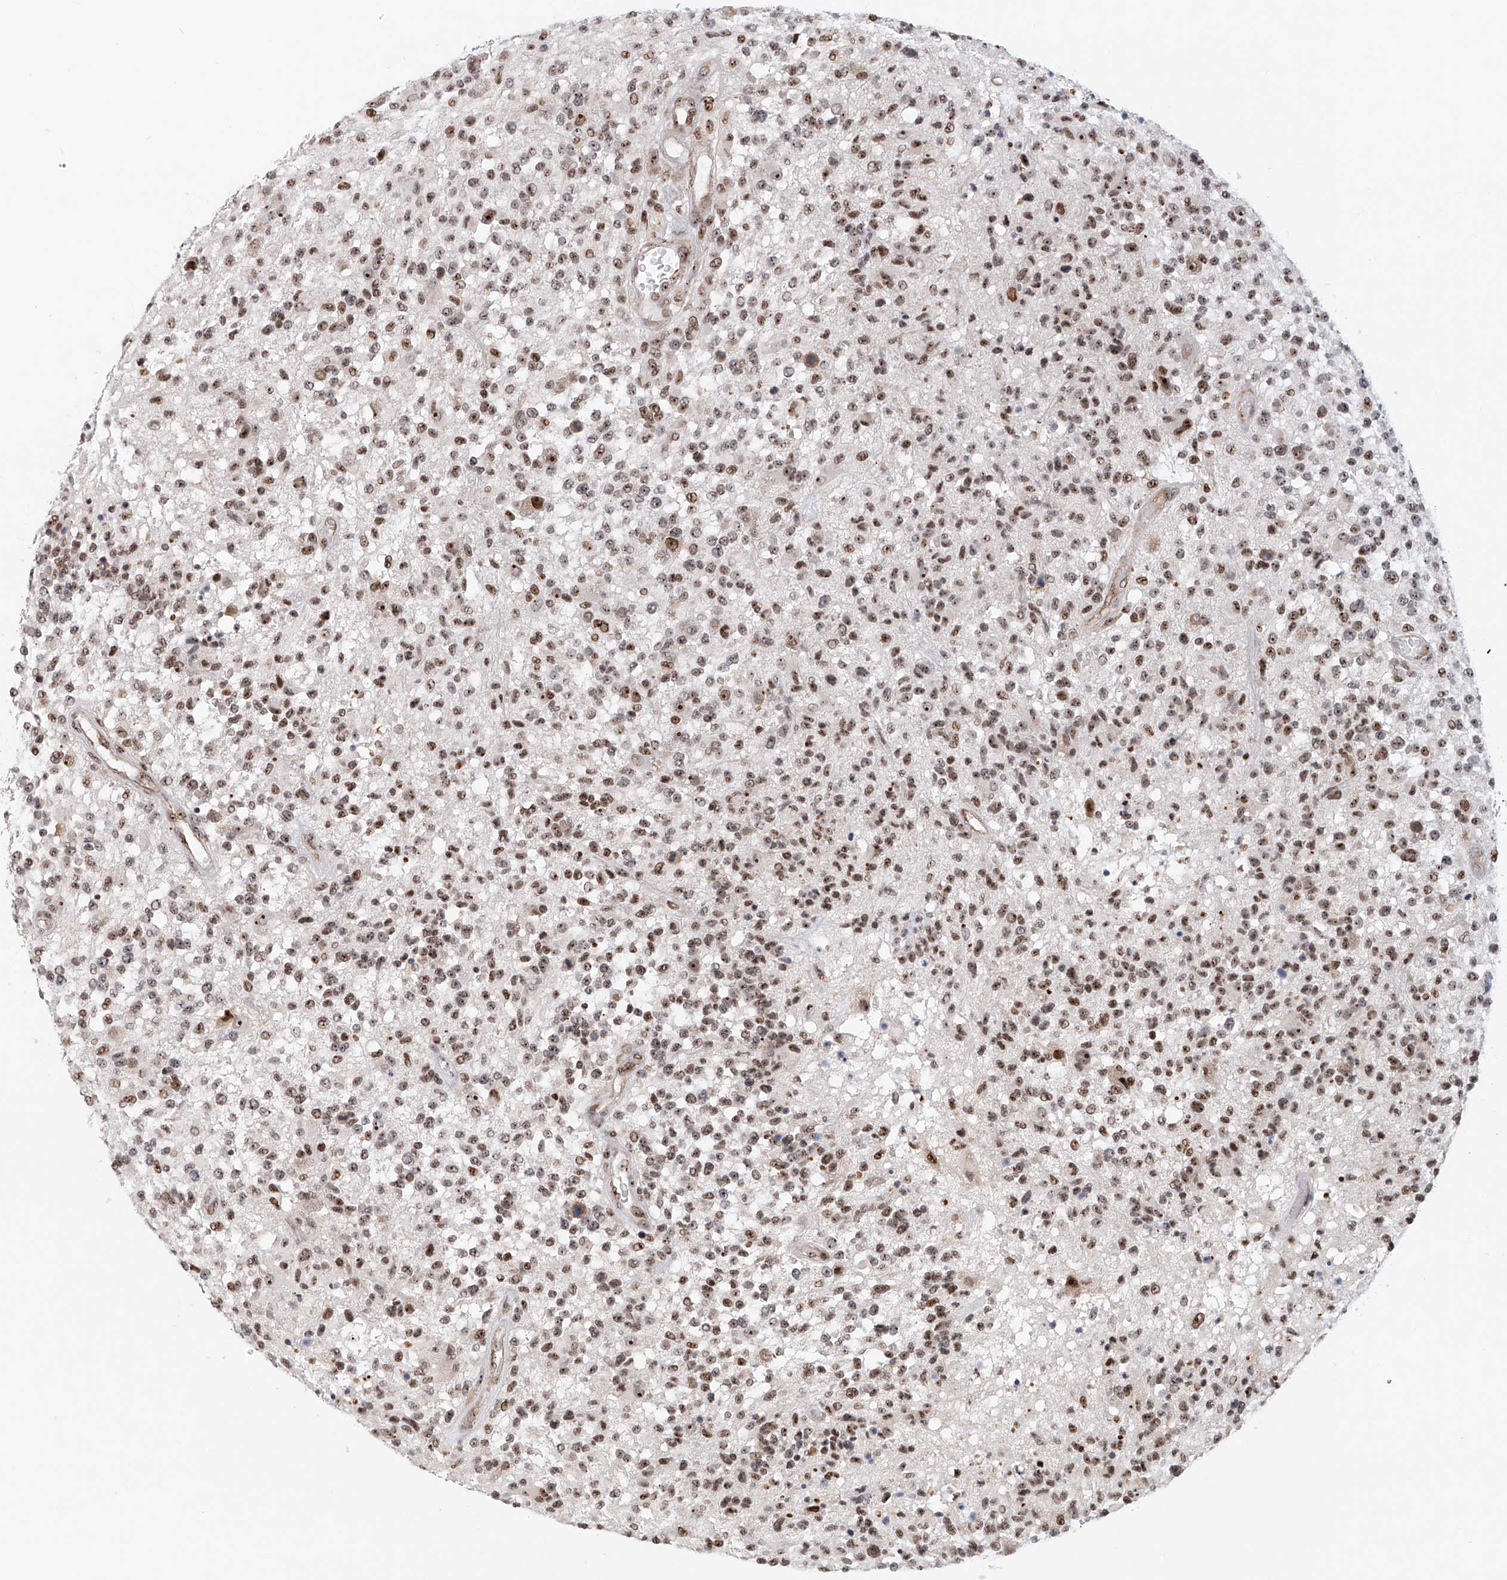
{"staining": {"intensity": "moderate", "quantity": ">75%", "location": "nuclear"}, "tissue": "glioma", "cell_type": "Tumor cells", "image_type": "cancer", "snomed": [{"axis": "morphology", "description": "Glioma, malignant, High grade"}, {"axis": "morphology", "description": "Glioblastoma, NOS"}, {"axis": "topography", "description": "Brain"}], "caption": "Tumor cells show medium levels of moderate nuclear expression in about >75% of cells in human high-grade glioma (malignant).", "gene": "PRUNE2", "patient": {"sex": "male", "age": 60}}